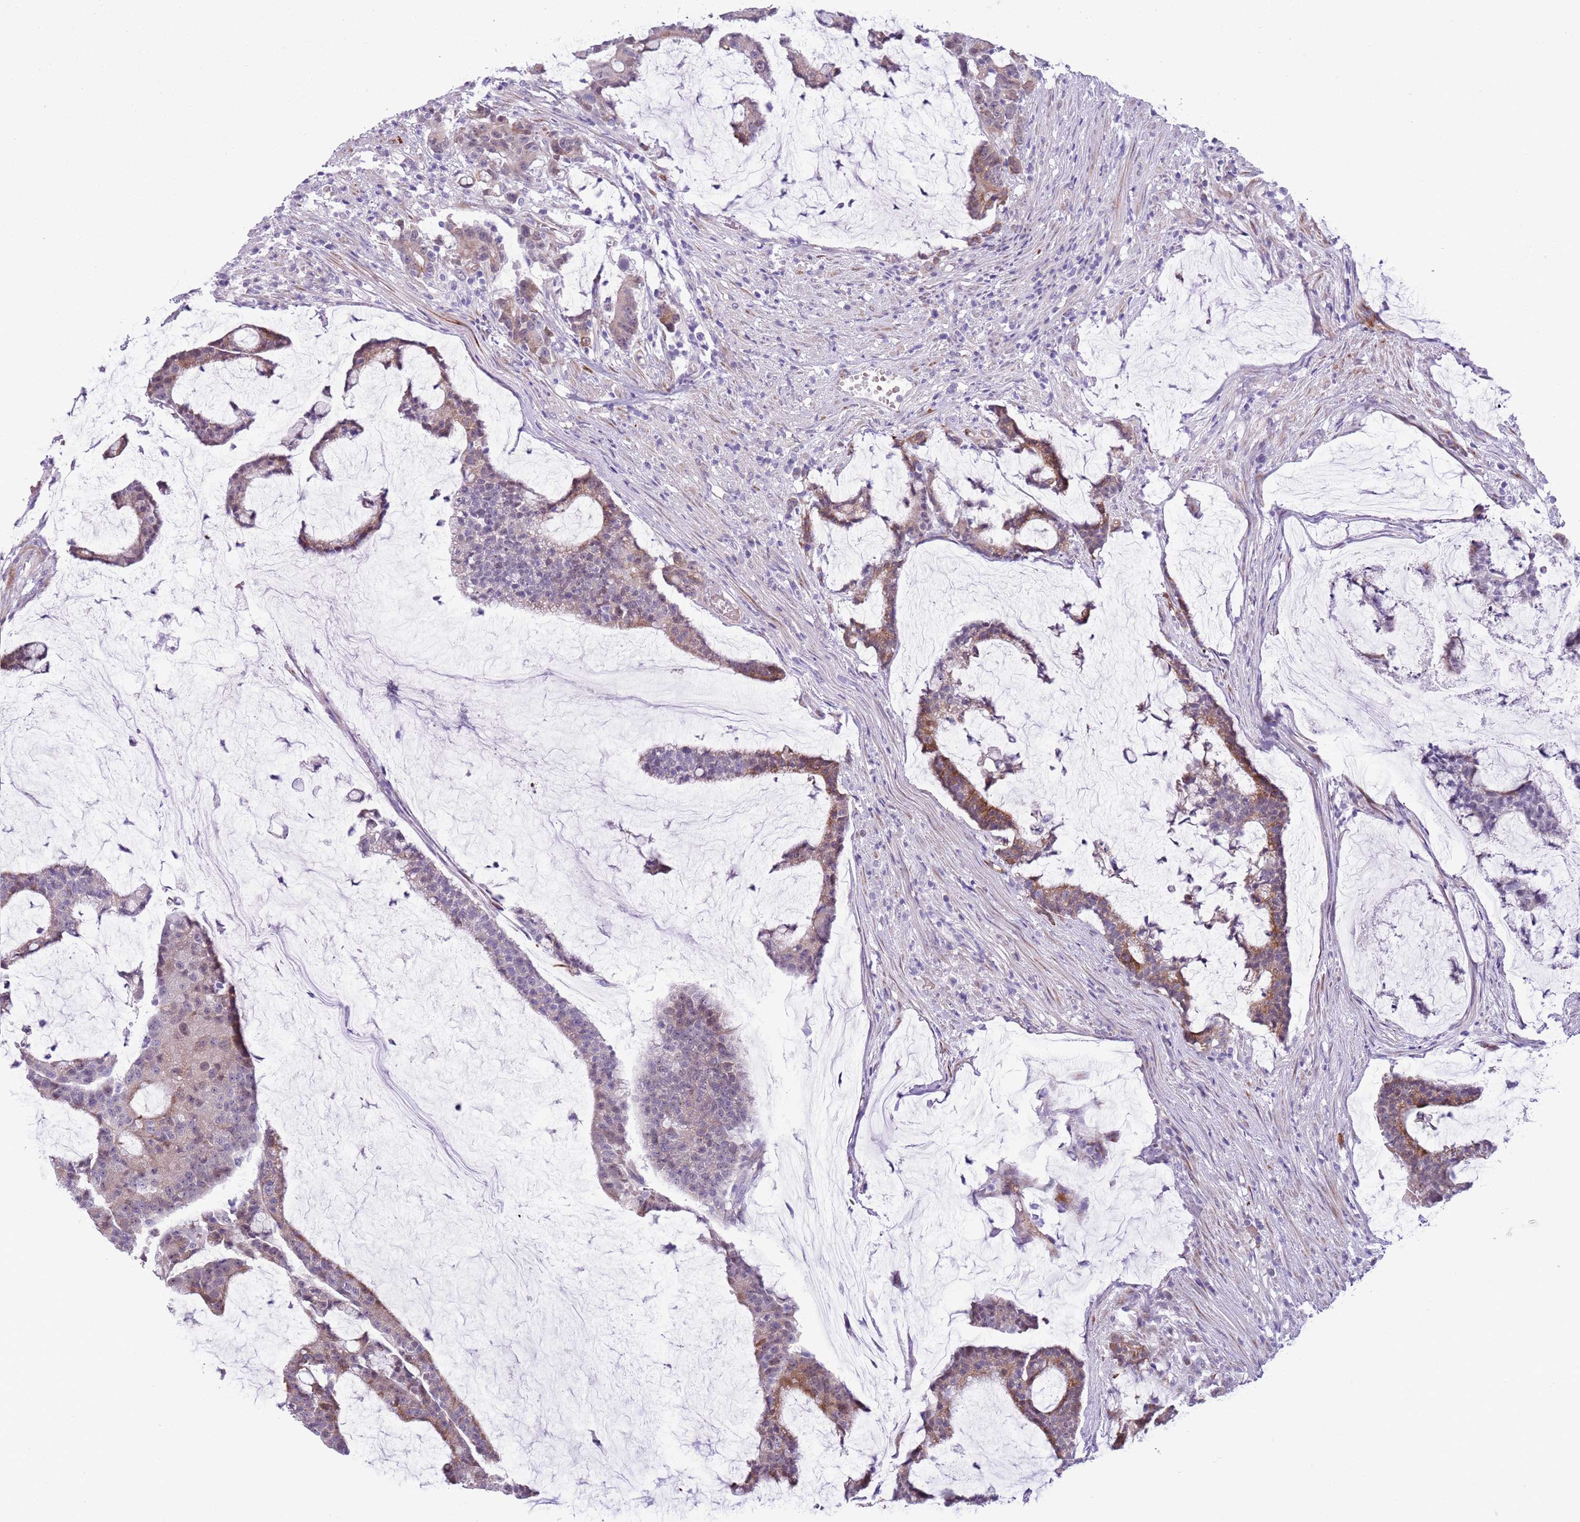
{"staining": {"intensity": "moderate", "quantity": "<25%", "location": "cytoplasmic/membranous"}, "tissue": "colorectal cancer", "cell_type": "Tumor cells", "image_type": "cancer", "snomed": [{"axis": "morphology", "description": "Adenocarcinoma, NOS"}, {"axis": "topography", "description": "Colon"}], "caption": "Tumor cells exhibit low levels of moderate cytoplasmic/membranous expression in about <25% of cells in human colorectal adenocarcinoma. The staining is performed using DAB (3,3'-diaminobenzidine) brown chromogen to label protein expression. The nuclei are counter-stained blue using hematoxylin.", "gene": "MRPL32", "patient": {"sex": "female", "age": 84}}